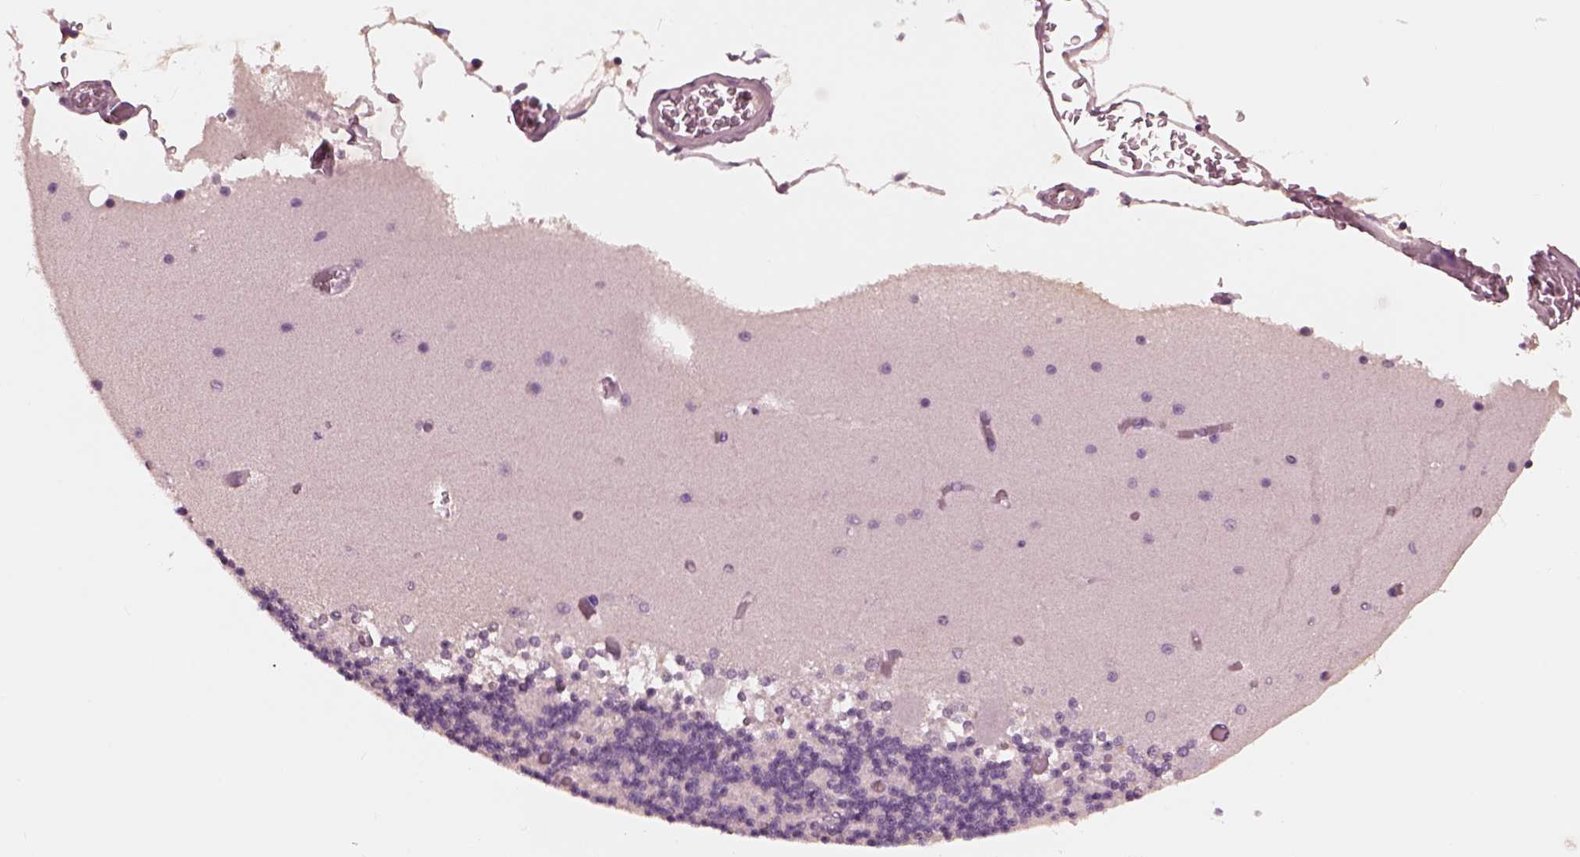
{"staining": {"intensity": "negative", "quantity": "none", "location": "none"}, "tissue": "cerebellum", "cell_type": "Cells in granular layer", "image_type": "normal", "snomed": [{"axis": "morphology", "description": "Normal tissue, NOS"}, {"axis": "topography", "description": "Cerebellum"}], "caption": "Protein analysis of benign cerebellum exhibits no significant positivity in cells in granular layer.", "gene": "TSKS", "patient": {"sex": "female", "age": 28}}